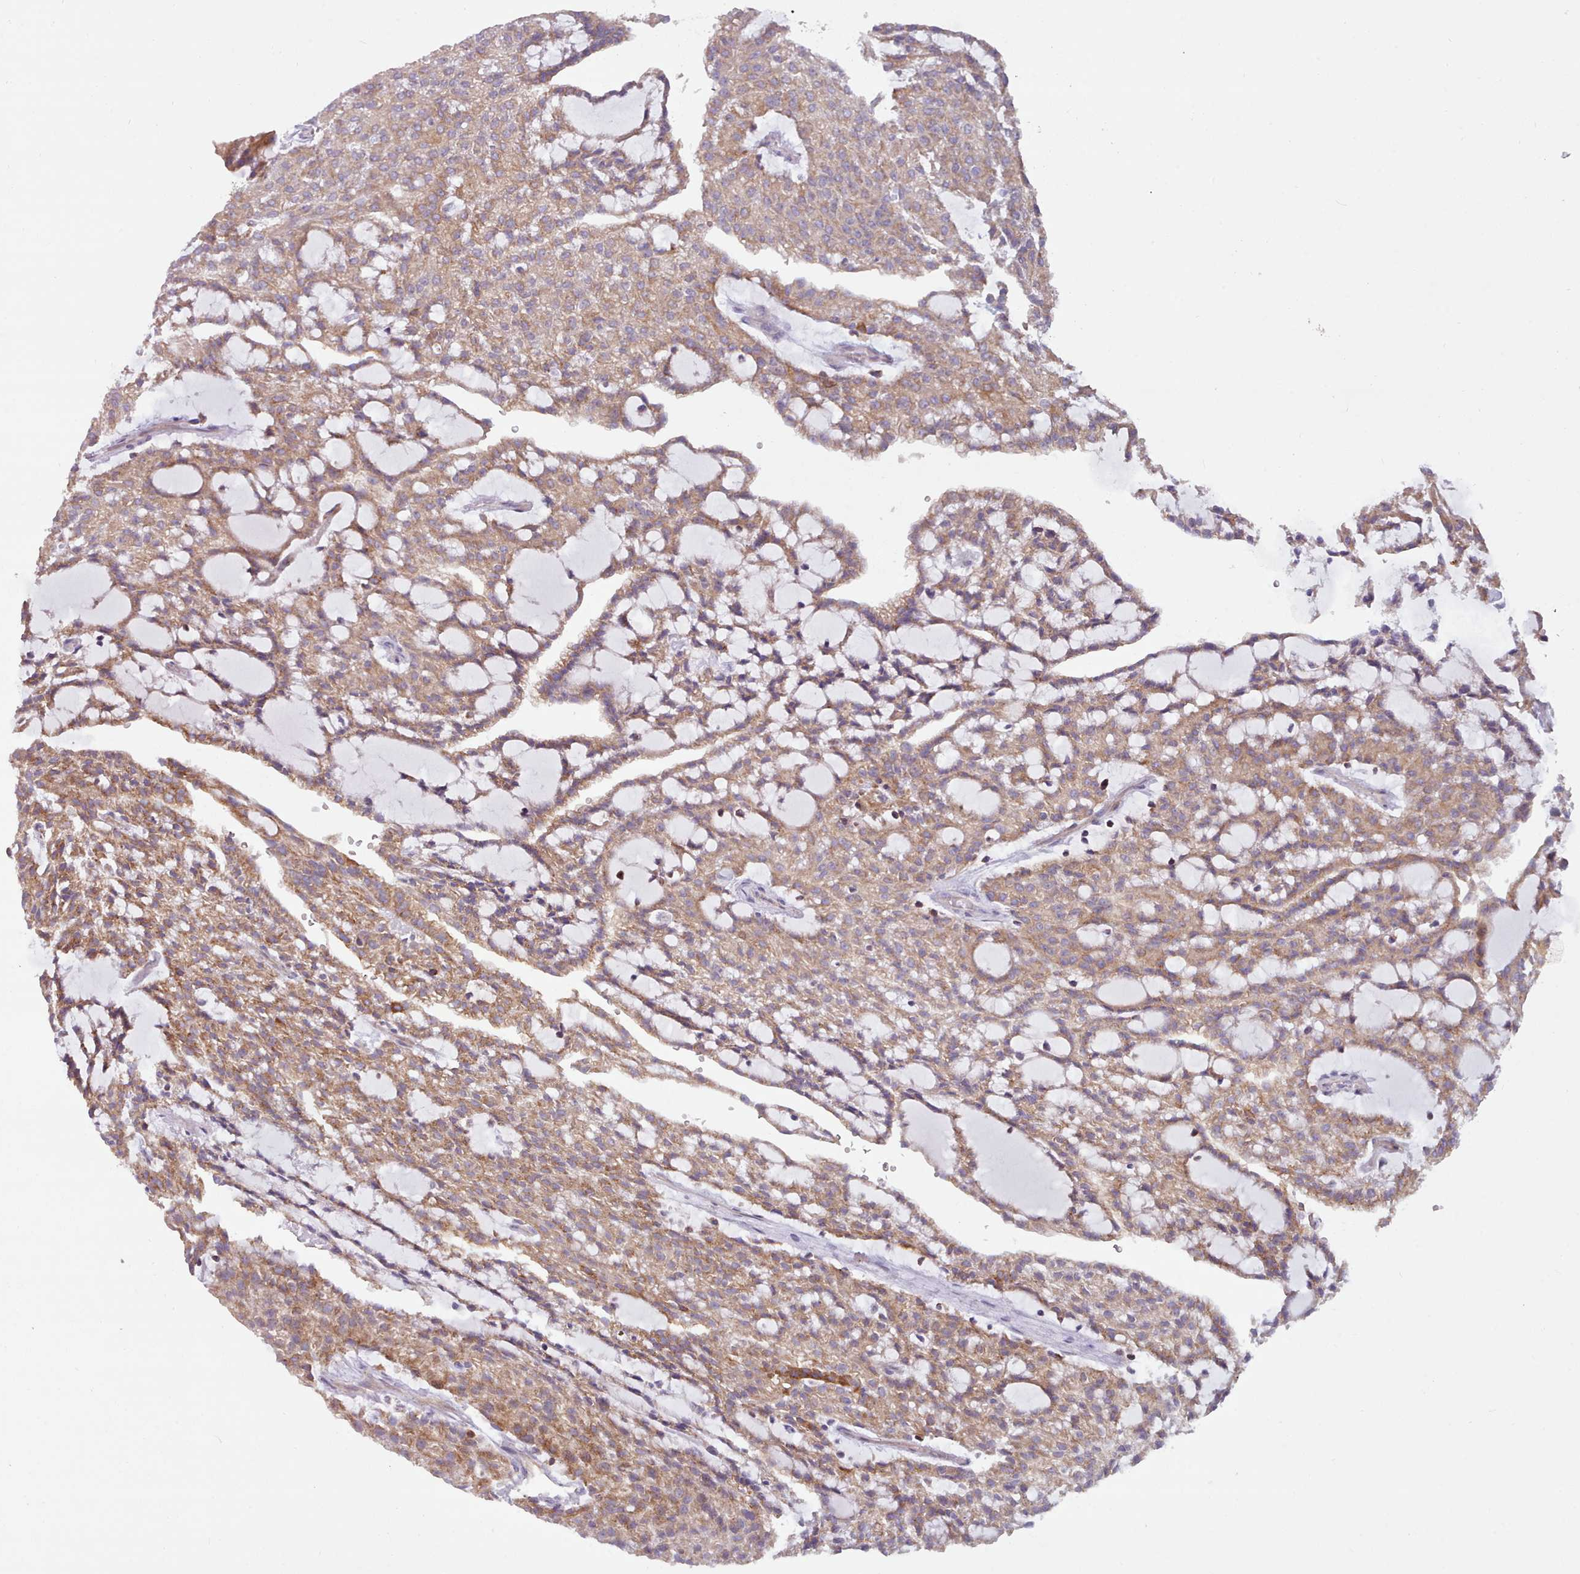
{"staining": {"intensity": "moderate", "quantity": ">75%", "location": "cytoplasmic/membranous"}, "tissue": "renal cancer", "cell_type": "Tumor cells", "image_type": "cancer", "snomed": [{"axis": "morphology", "description": "Adenocarcinoma, NOS"}, {"axis": "topography", "description": "Kidney"}], "caption": "Renal cancer (adenocarcinoma) tissue reveals moderate cytoplasmic/membranous positivity in approximately >75% of tumor cells", "gene": "CRYBG1", "patient": {"sex": "male", "age": 63}}